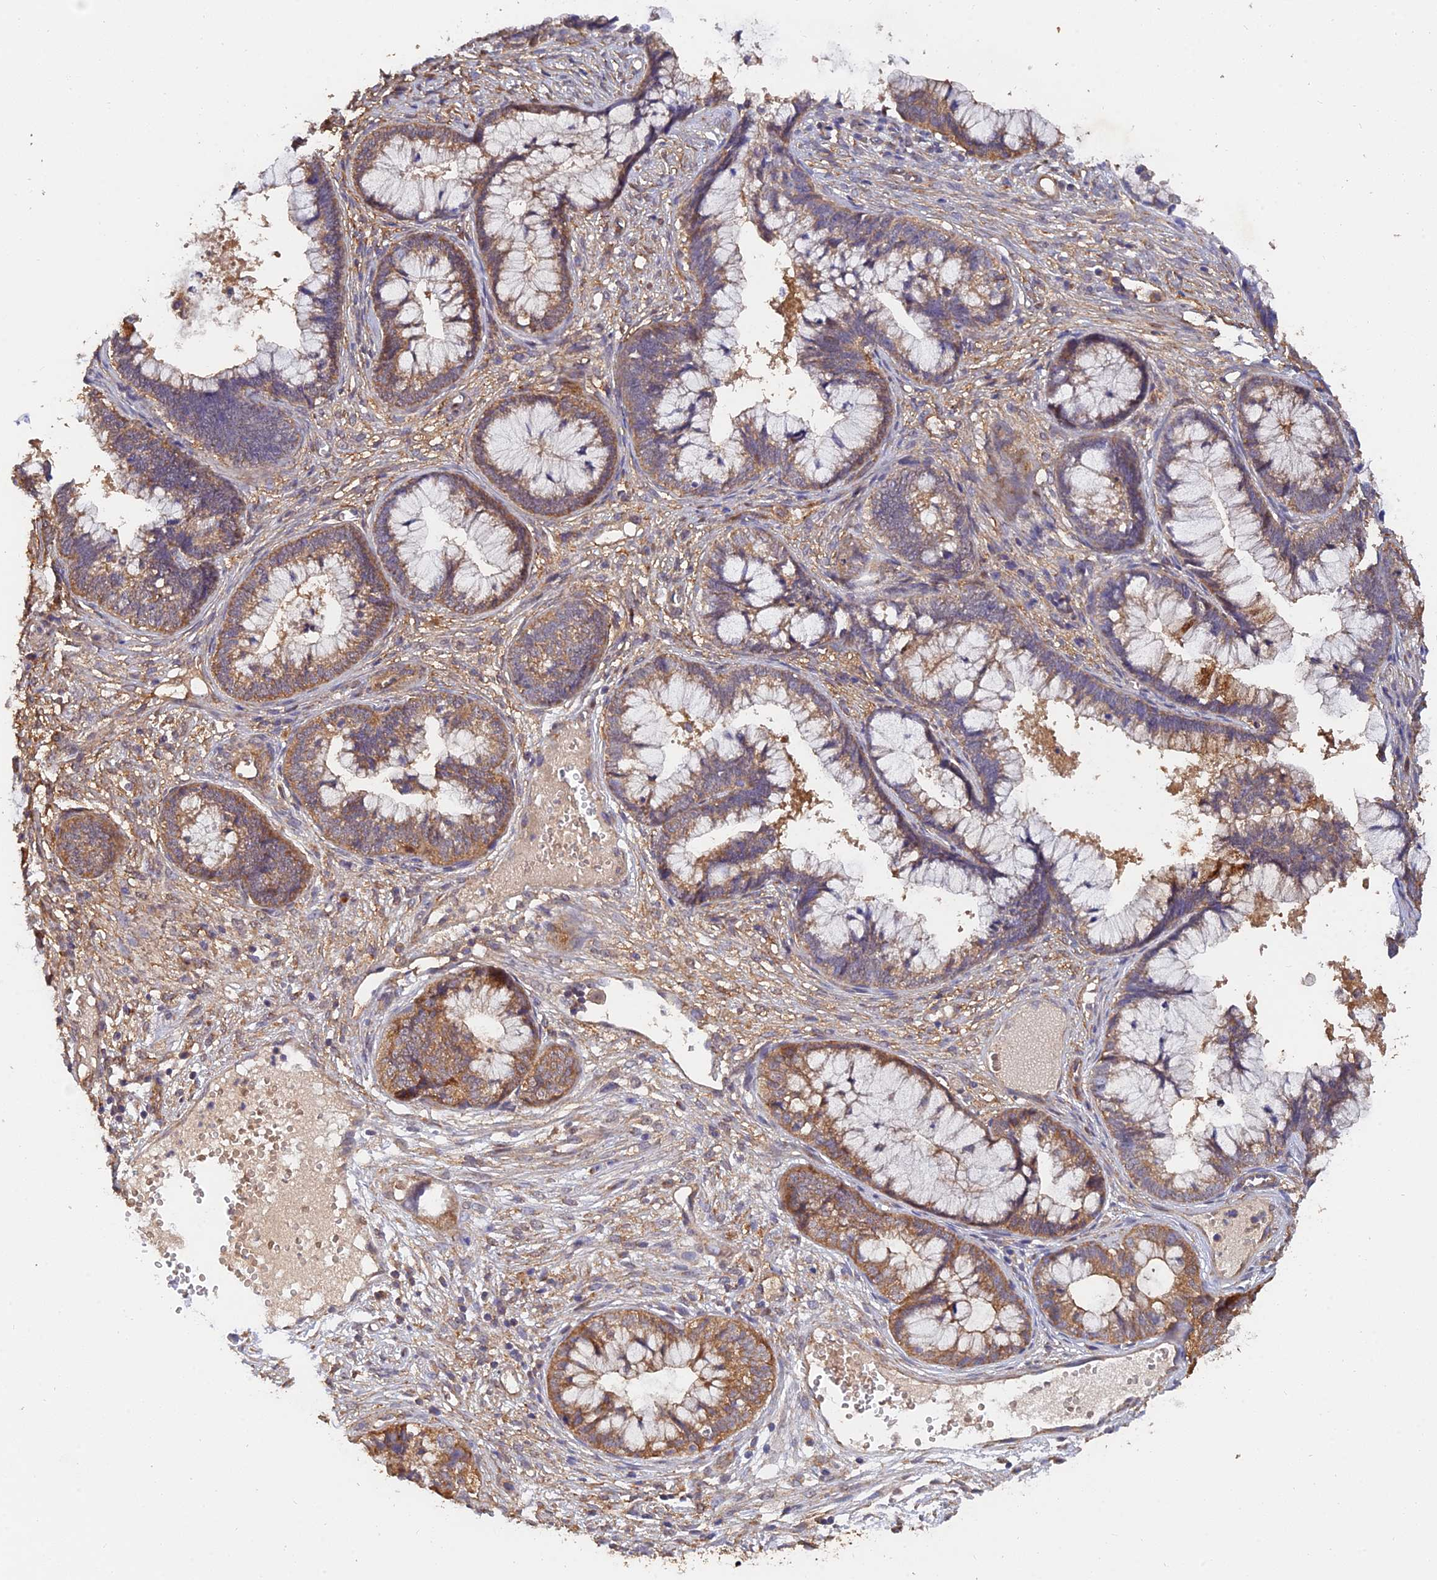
{"staining": {"intensity": "moderate", "quantity": "25%-75%", "location": "cytoplasmic/membranous"}, "tissue": "cervical cancer", "cell_type": "Tumor cells", "image_type": "cancer", "snomed": [{"axis": "morphology", "description": "Adenocarcinoma, NOS"}, {"axis": "topography", "description": "Cervix"}], "caption": "This micrograph exhibits cervical cancer stained with immunohistochemistry (IHC) to label a protein in brown. The cytoplasmic/membranous of tumor cells show moderate positivity for the protein. Nuclei are counter-stained blue.", "gene": "SLC38A11", "patient": {"sex": "female", "age": 44}}